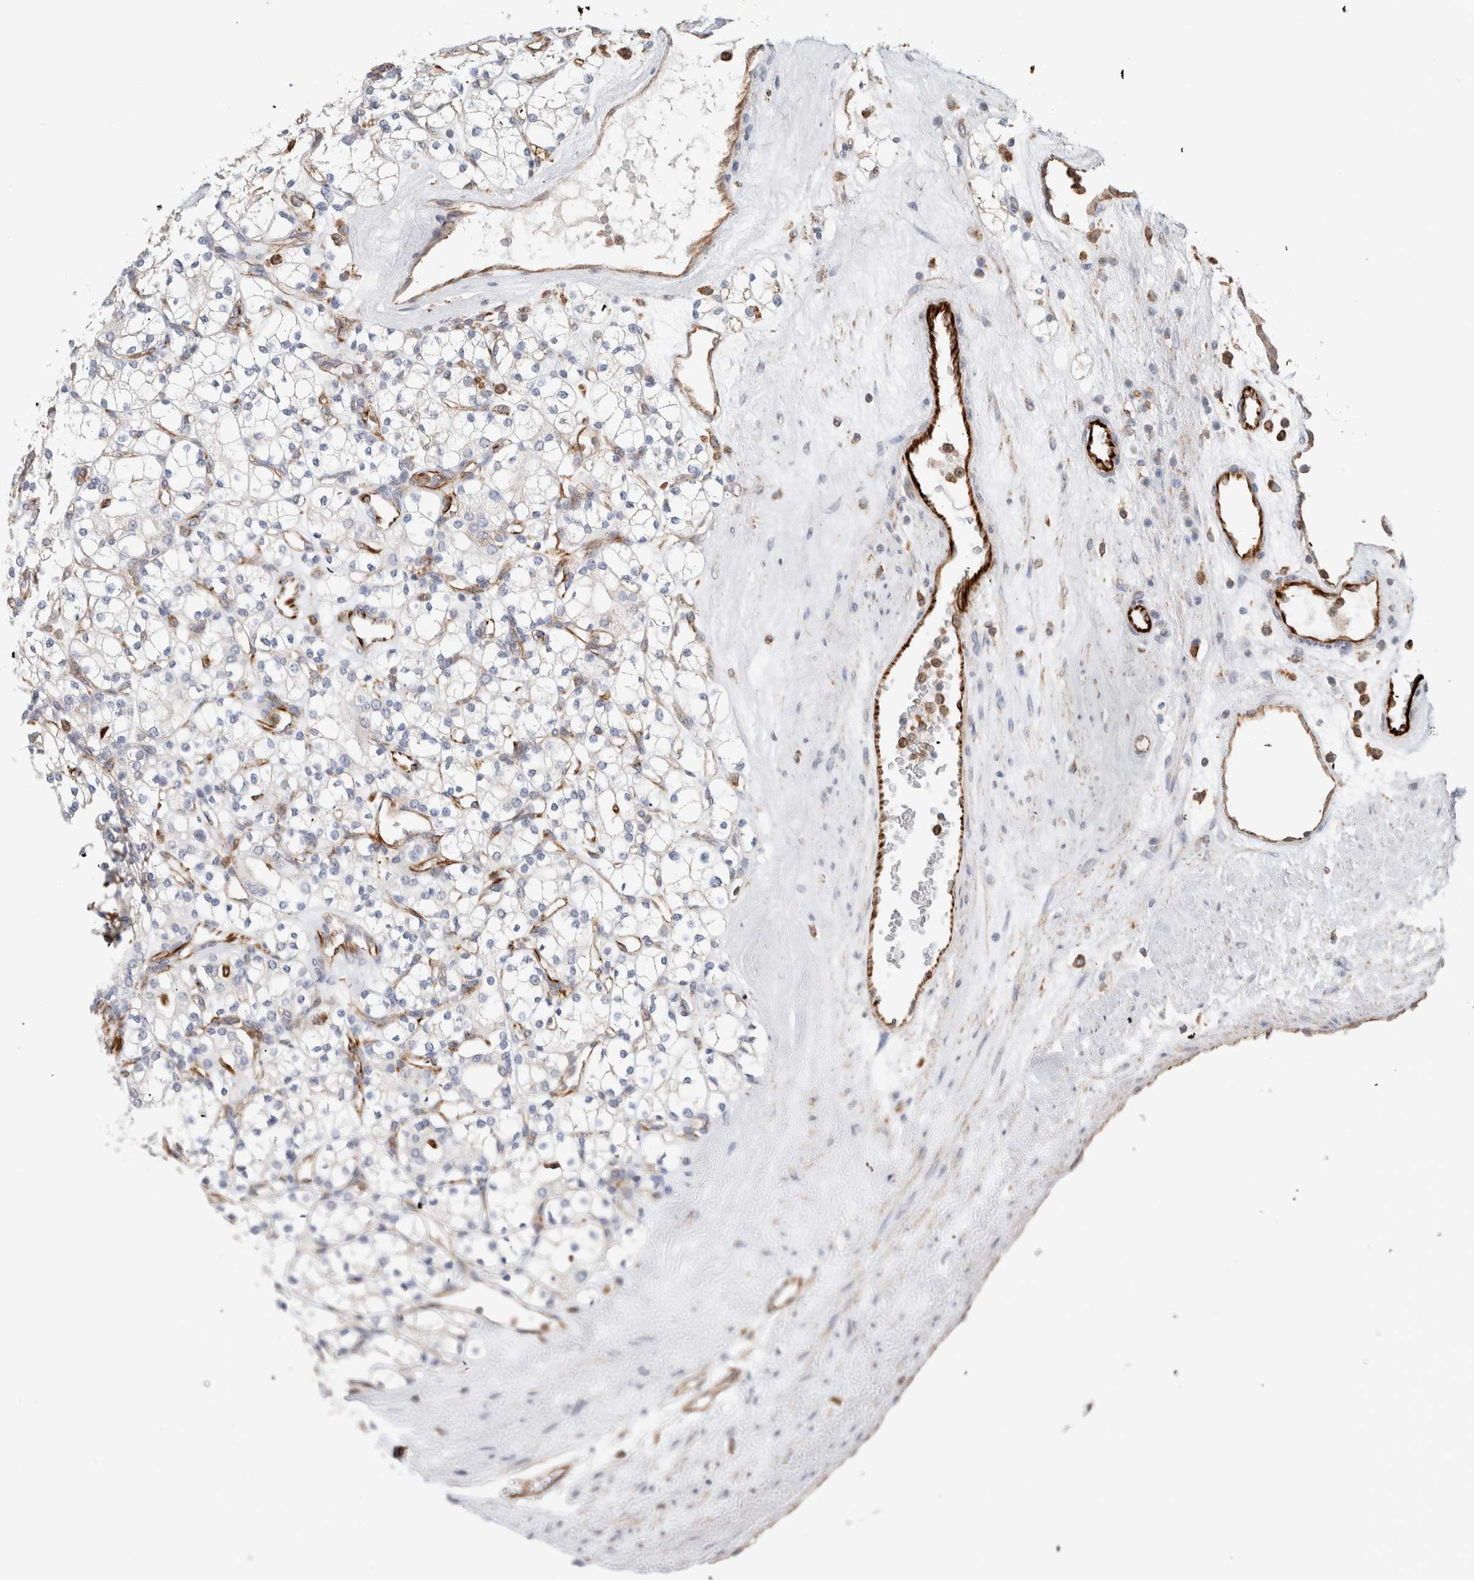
{"staining": {"intensity": "negative", "quantity": "none", "location": "none"}, "tissue": "renal cancer", "cell_type": "Tumor cells", "image_type": "cancer", "snomed": [{"axis": "morphology", "description": "Adenocarcinoma, NOS"}, {"axis": "topography", "description": "Kidney"}], "caption": "This is an immunohistochemistry micrograph of renal cancer (adenocarcinoma). There is no expression in tumor cells.", "gene": "LY86", "patient": {"sex": "male", "age": 77}}